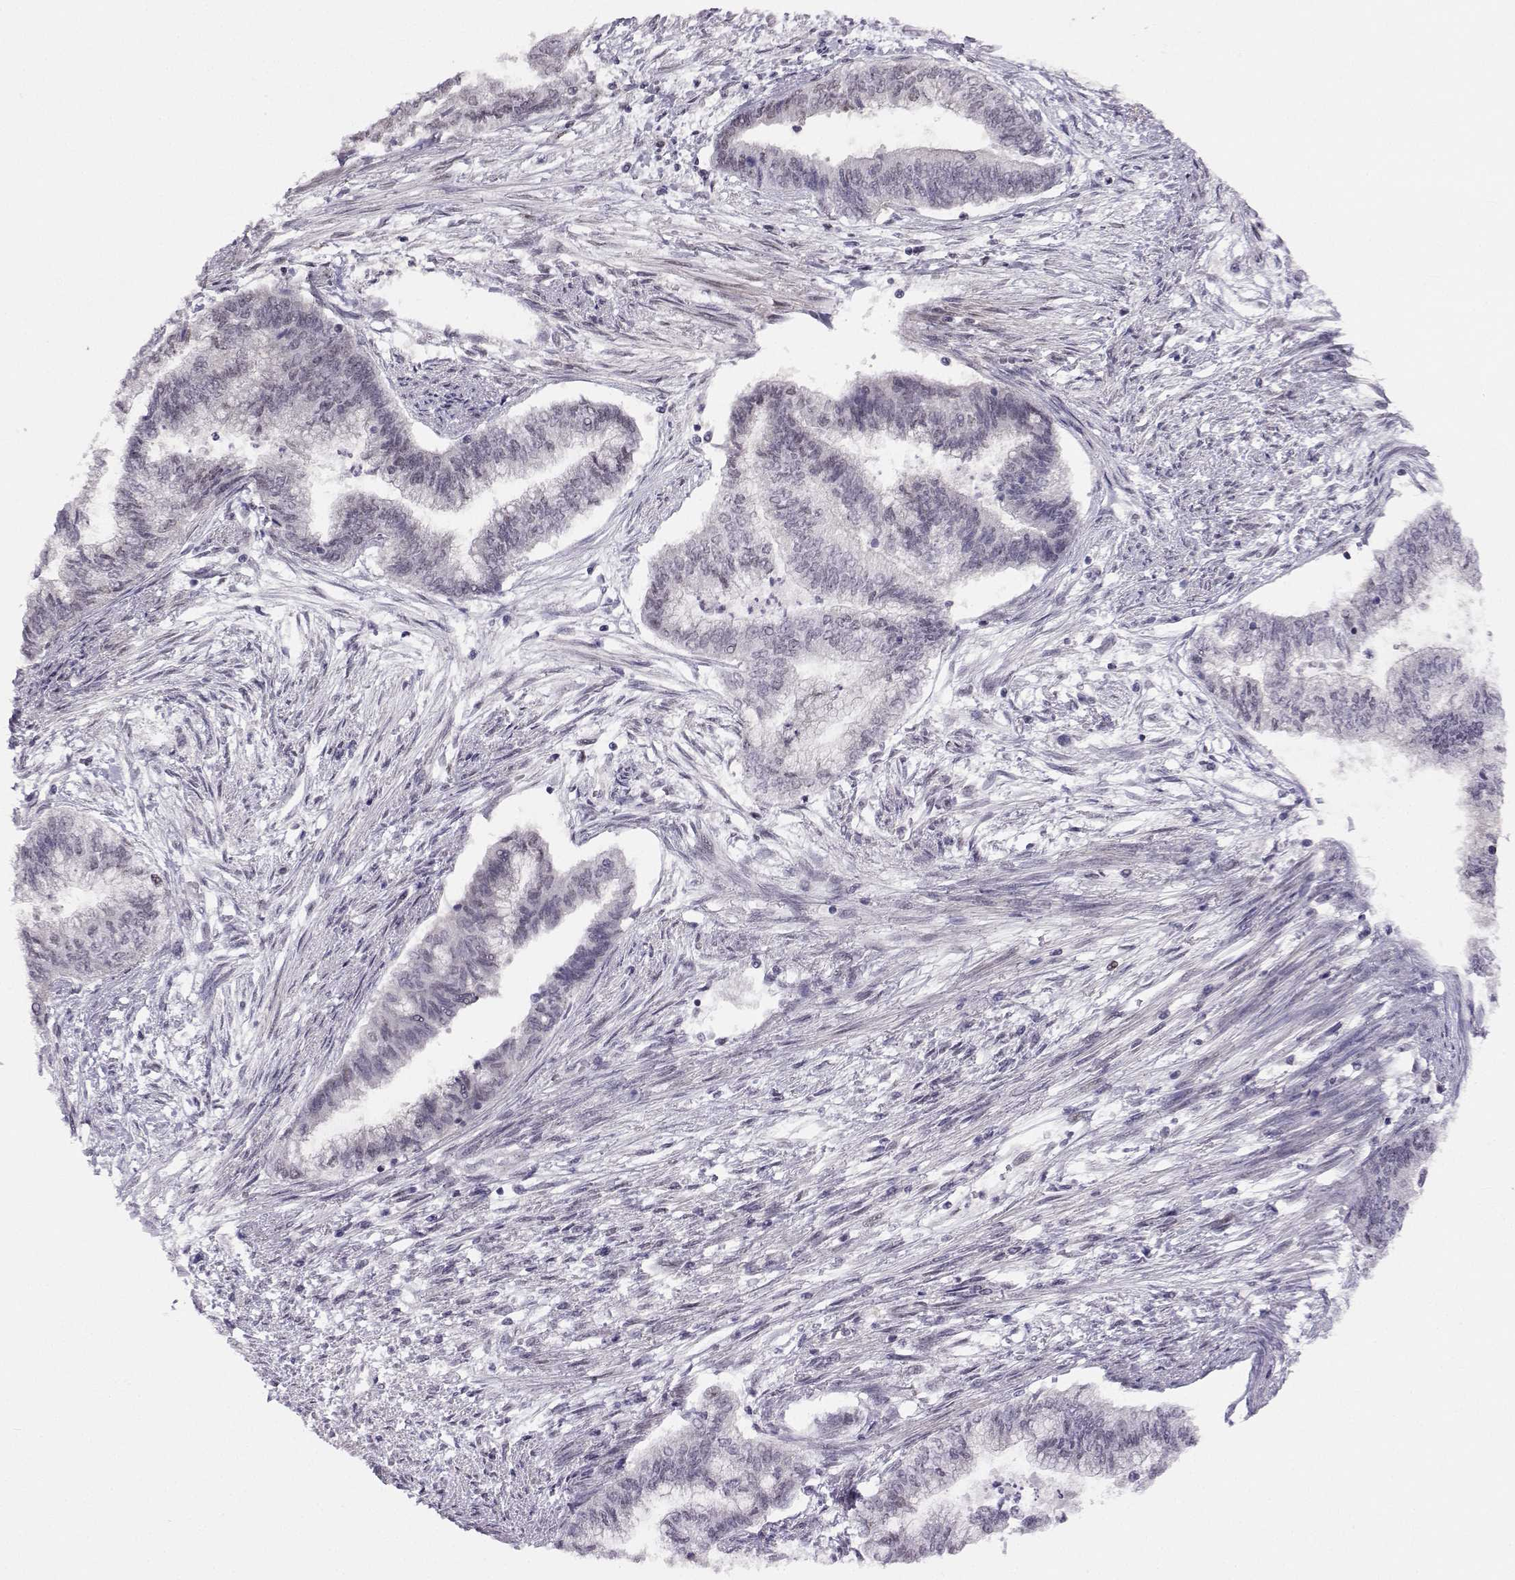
{"staining": {"intensity": "negative", "quantity": "none", "location": "none"}, "tissue": "endometrial cancer", "cell_type": "Tumor cells", "image_type": "cancer", "snomed": [{"axis": "morphology", "description": "Adenocarcinoma, NOS"}, {"axis": "topography", "description": "Endometrium"}], "caption": "Tumor cells show no significant protein positivity in adenocarcinoma (endometrial).", "gene": "MED26", "patient": {"sex": "female", "age": 65}}